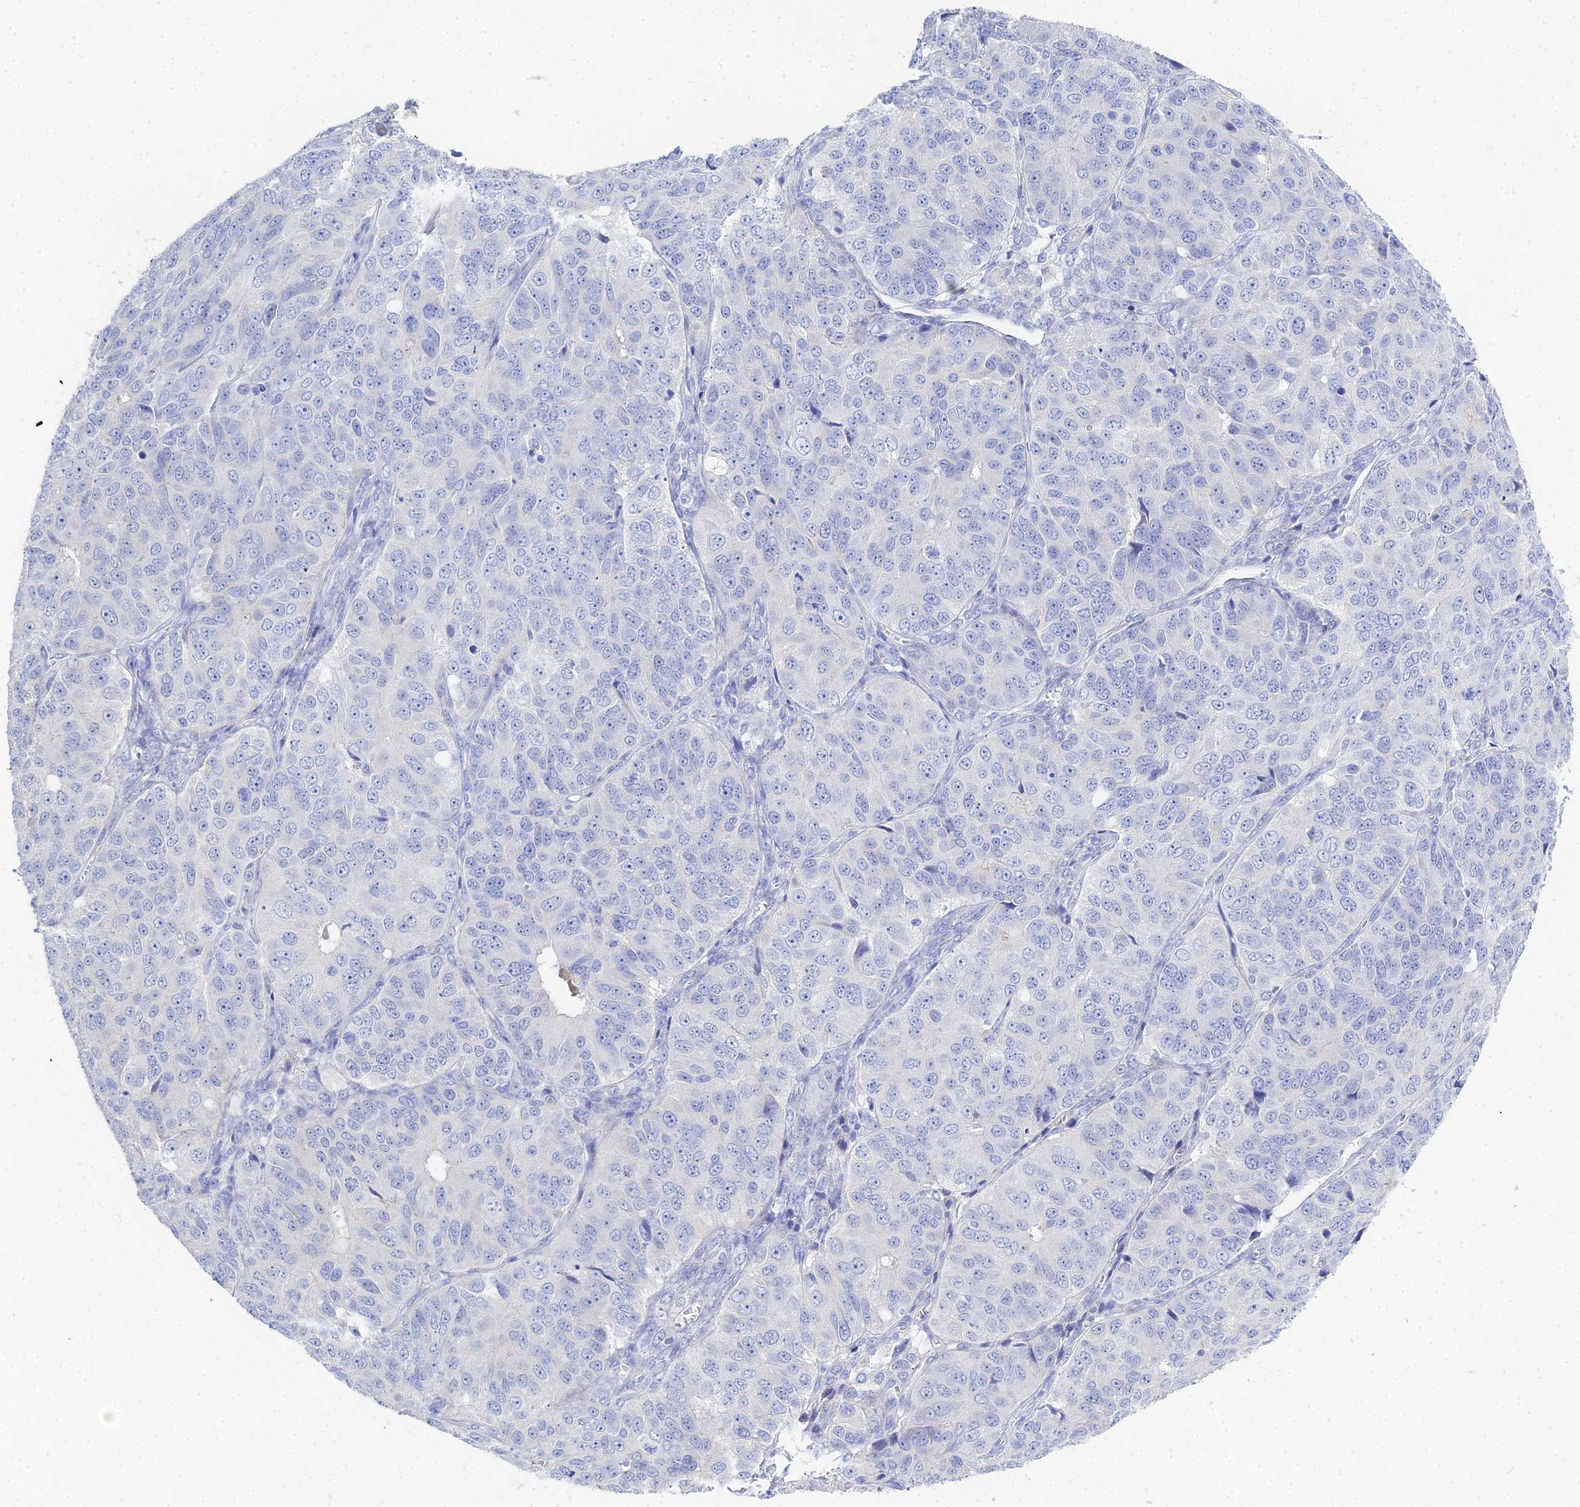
{"staining": {"intensity": "negative", "quantity": "none", "location": "none"}, "tissue": "ovarian cancer", "cell_type": "Tumor cells", "image_type": "cancer", "snomed": [{"axis": "morphology", "description": "Carcinoma, endometroid"}, {"axis": "topography", "description": "Ovary"}], "caption": "High power microscopy micrograph of an IHC photomicrograph of ovarian cancer, revealing no significant staining in tumor cells. The staining was performed using DAB (3,3'-diaminobenzidine) to visualize the protein expression in brown, while the nuclei were stained in blue with hematoxylin (Magnification: 20x).", "gene": "DHX34", "patient": {"sex": "female", "age": 51}}